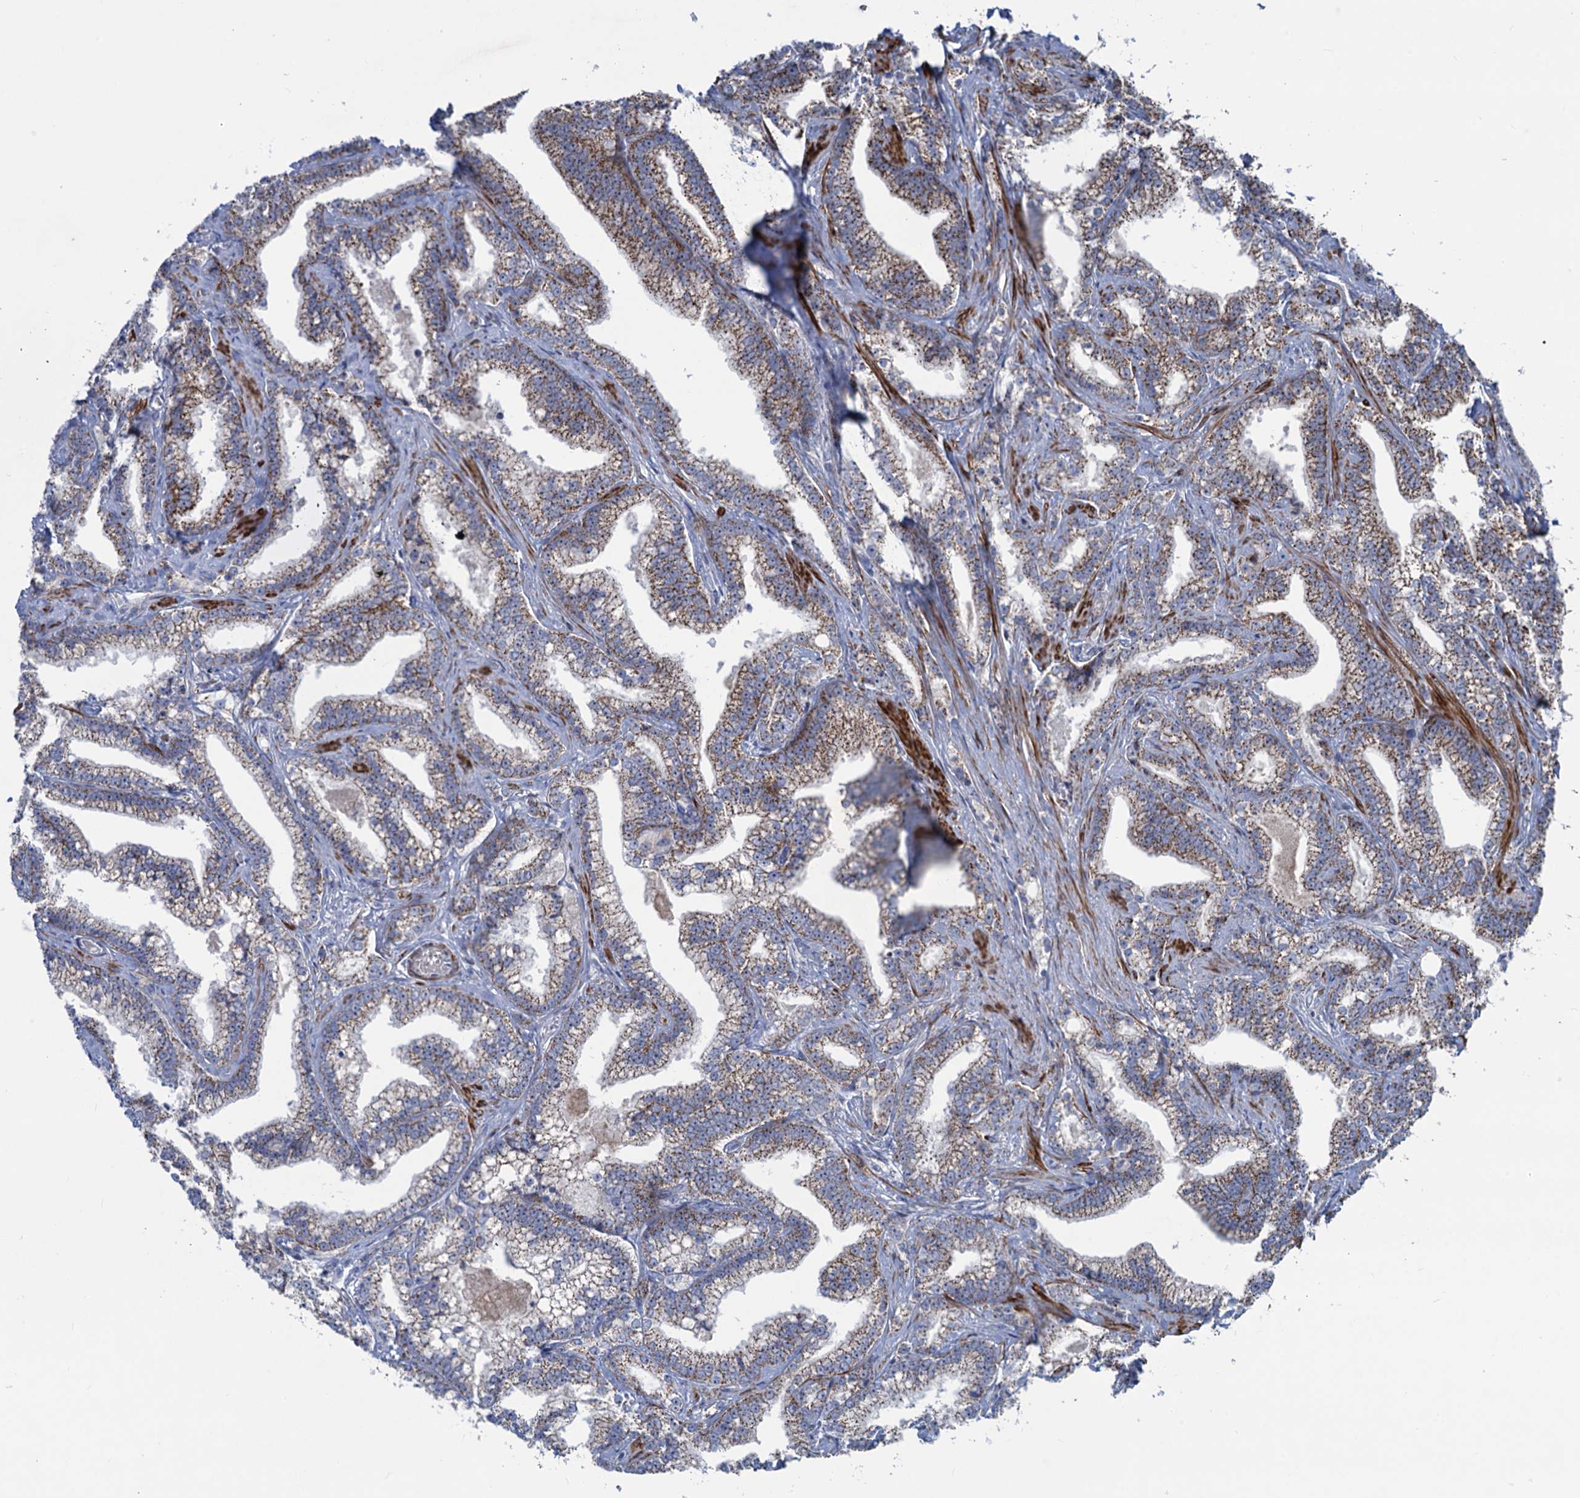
{"staining": {"intensity": "moderate", "quantity": "25%-75%", "location": "cytoplasmic/membranous"}, "tissue": "prostate cancer", "cell_type": "Tumor cells", "image_type": "cancer", "snomed": [{"axis": "morphology", "description": "Adenocarcinoma, High grade"}, {"axis": "topography", "description": "Prostate and seminal vesicle, NOS"}], "caption": "Tumor cells show medium levels of moderate cytoplasmic/membranous positivity in approximately 25%-75% of cells in prostate high-grade adenocarcinoma.", "gene": "ESYT3", "patient": {"sex": "male", "age": 67}}